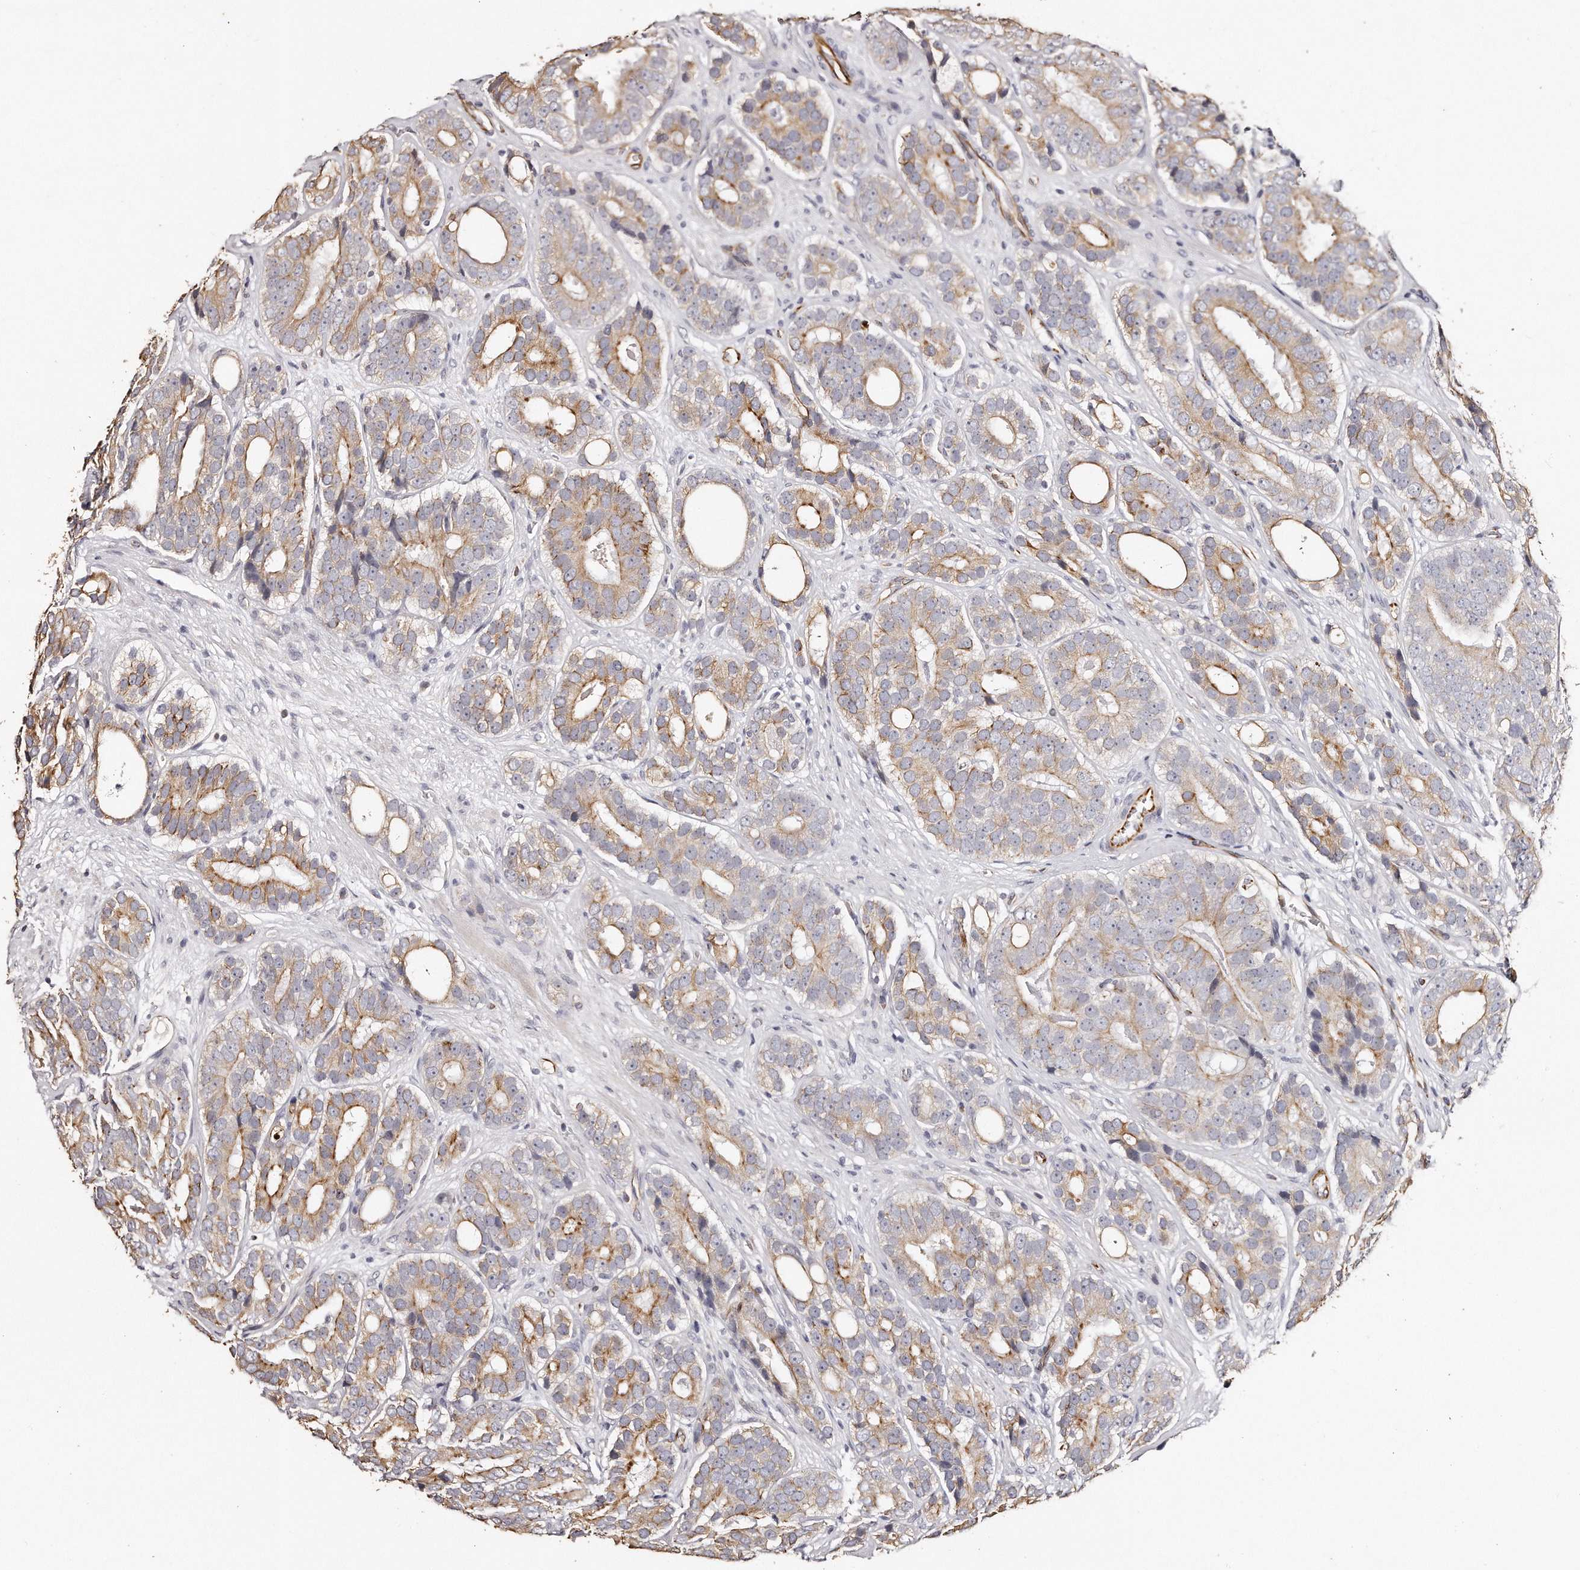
{"staining": {"intensity": "moderate", "quantity": ">75%", "location": "cytoplasmic/membranous"}, "tissue": "prostate cancer", "cell_type": "Tumor cells", "image_type": "cancer", "snomed": [{"axis": "morphology", "description": "Adenocarcinoma, High grade"}, {"axis": "topography", "description": "Prostate"}], "caption": "Human prostate cancer stained with a protein marker exhibits moderate staining in tumor cells.", "gene": "ZYG11A", "patient": {"sex": "male", "age": 56}}